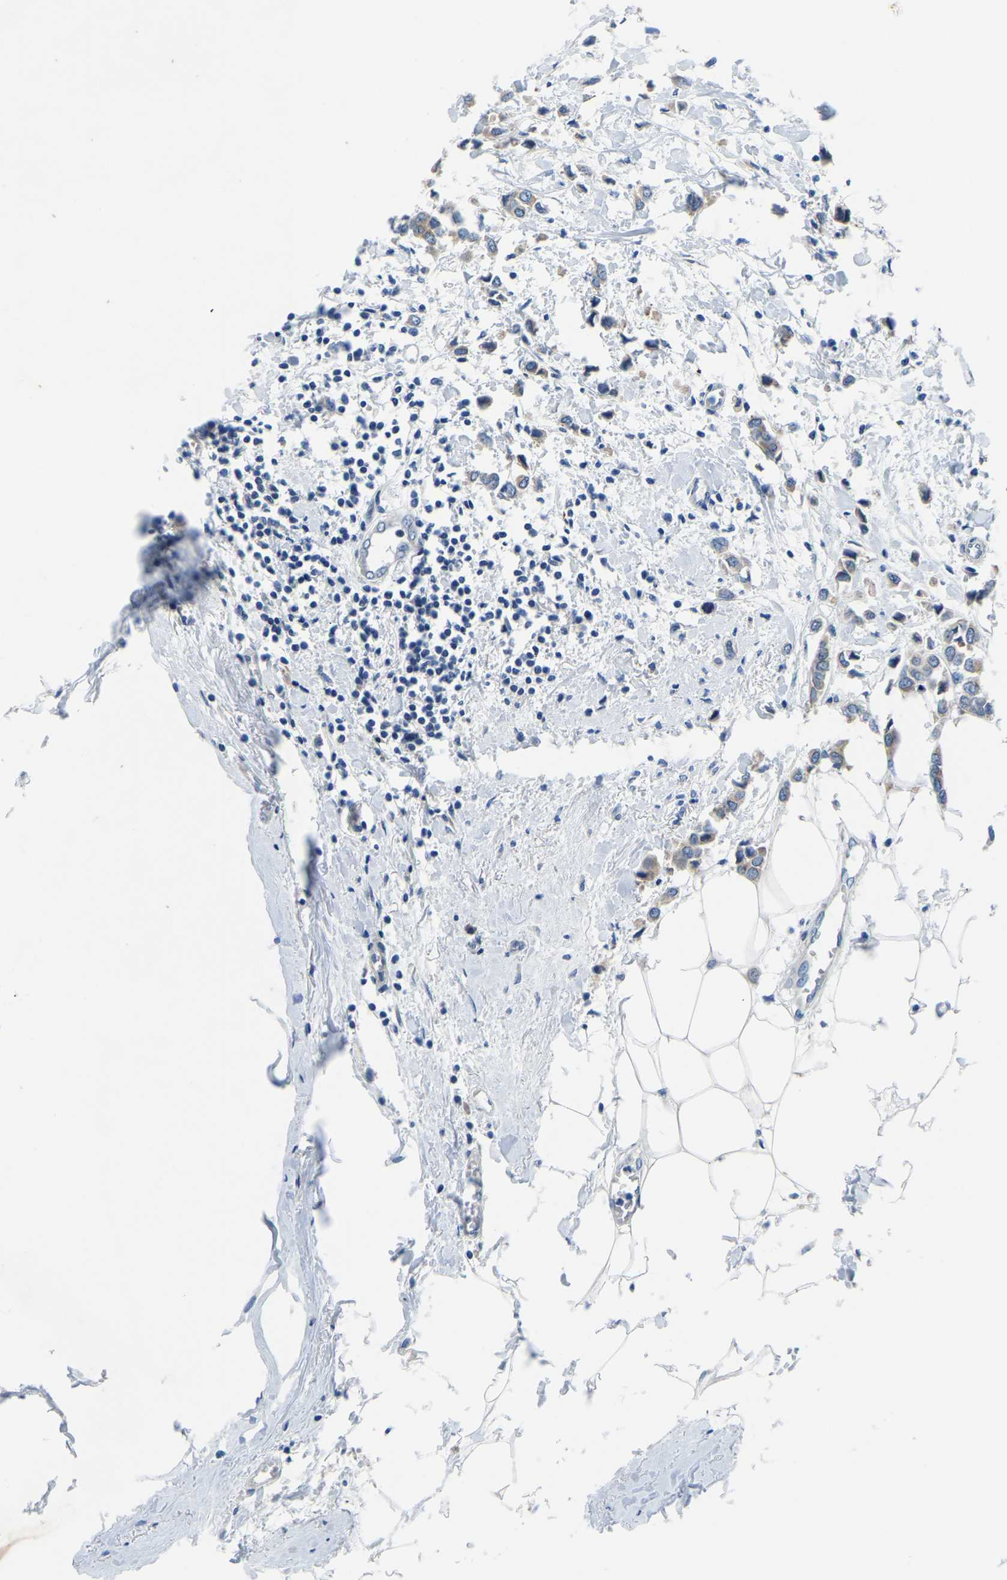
{"staining": {"intensity": "weak", "quantity": "25%-75%", "location": "cytoplasmic/membranous"}, "tissue": "breast cancer", "cell_type": "Tumor cells", "image_type": "cancer", "snomed": [{"axis": "morphology", "description": "Lobular carcinoma"}, {"axis": "topography", "description": "Breast"}], "caption": "Human lobular carcinoma (breast) stained with a brown dye reveals weak cytoplasmic/membranous positive staining in approximately 25%-75% of tumor cells.", "gene": "LIAS", "patient": {"sex": "female", "age": 51}}